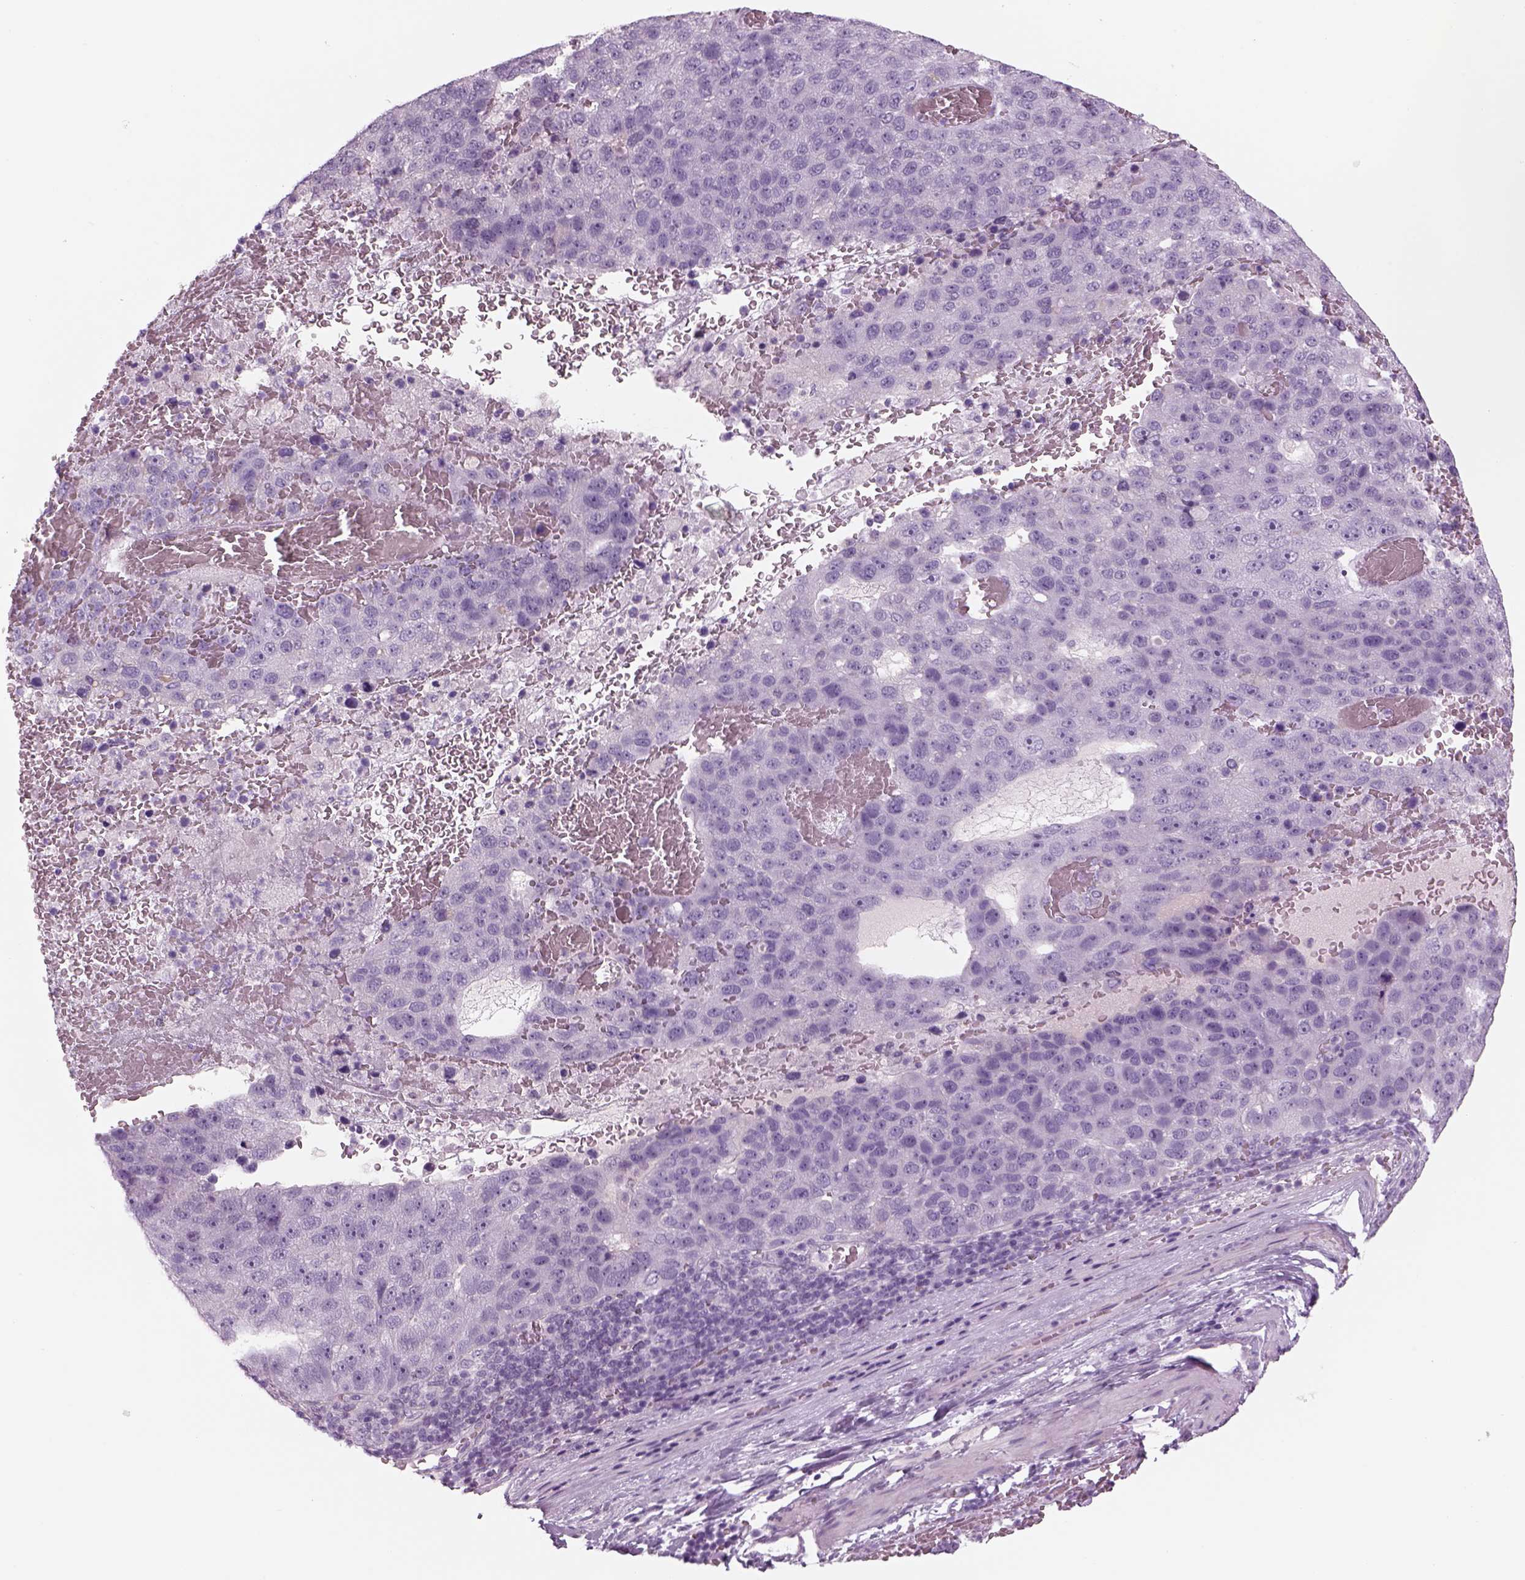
{"staining": {"intensity": "negative", "quantity": "none", "location": "none"}, "tissue": "pancreatic cancer", "cell_type": "Tumor cells", "image_type": "cancer", "snomed": [{"axis": "morphology", "description": "Adenocarcinoma, NOS"}, {"axis": "topography", "description": "Pancreas"}], "caption": "Pancreatic adenocarcinoma was stained to show a protein in brown. There is no significant expression in tumor cells.", "gene": "GAS2L2", "patient": {"sex": "female", "age": 61}}